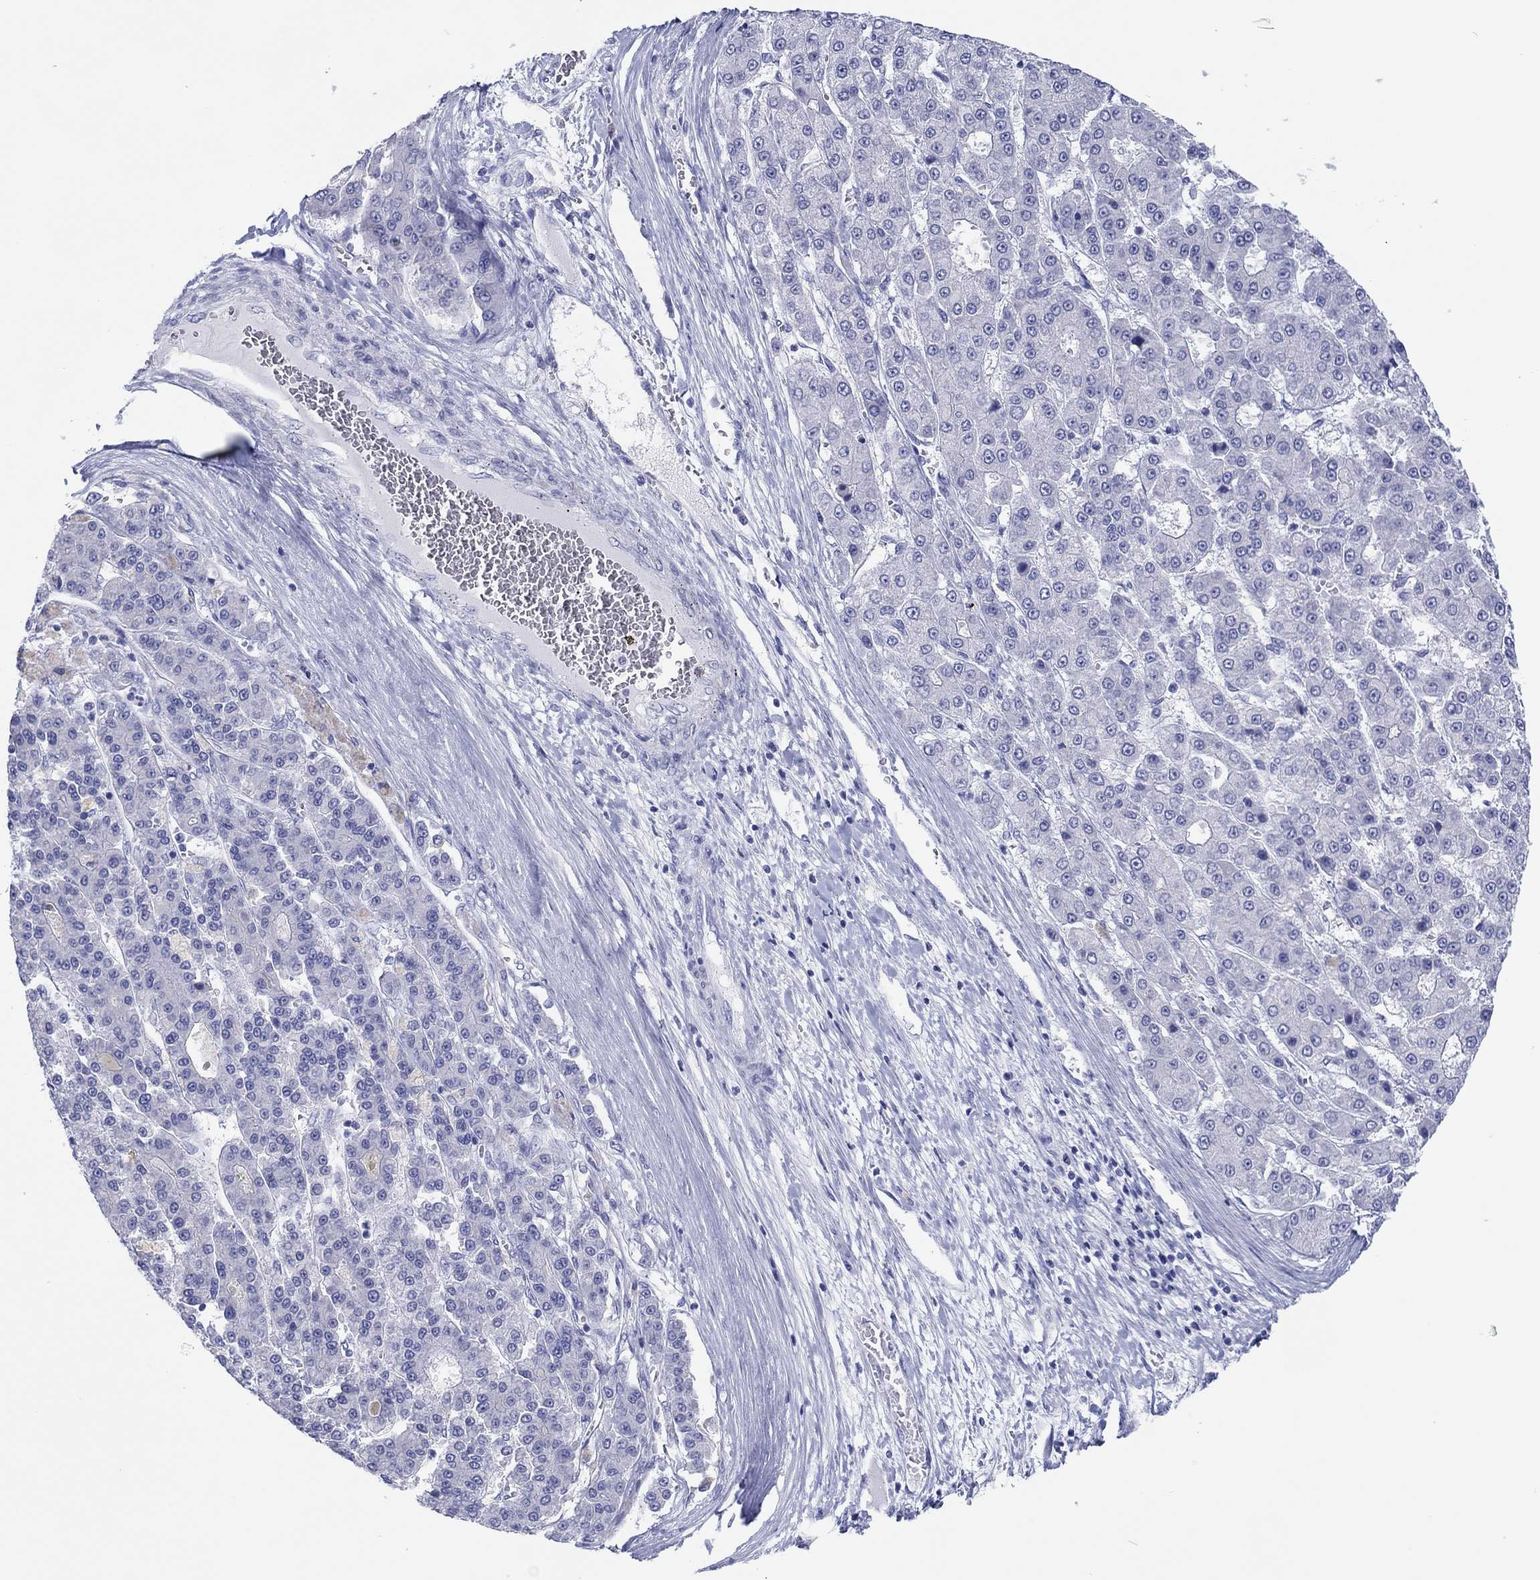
{"staining": {"intensity": "negative", "quantity": "none", "location": "none"}, "tissue": "liver cancer", "cell_type": "Tumor cells", "image_type": "cancer", "snomed": [{"axis": "morphology", "description": "Carcinoma, Hepatocellular, NOS"}, {"axis": "topography", "description": "Liver"}], "caption": "Tumor cells show no significant staining in liver cancer (hepatocellular carcinoma). Brightfield microscopy of IHC stained with DAB (3,3'-diaminobenzidine) (brown) and hematoxylin (blue), captured at high magnification.", "gene": "ERICH3", "patient": {"sex": "male", "age": 70}}